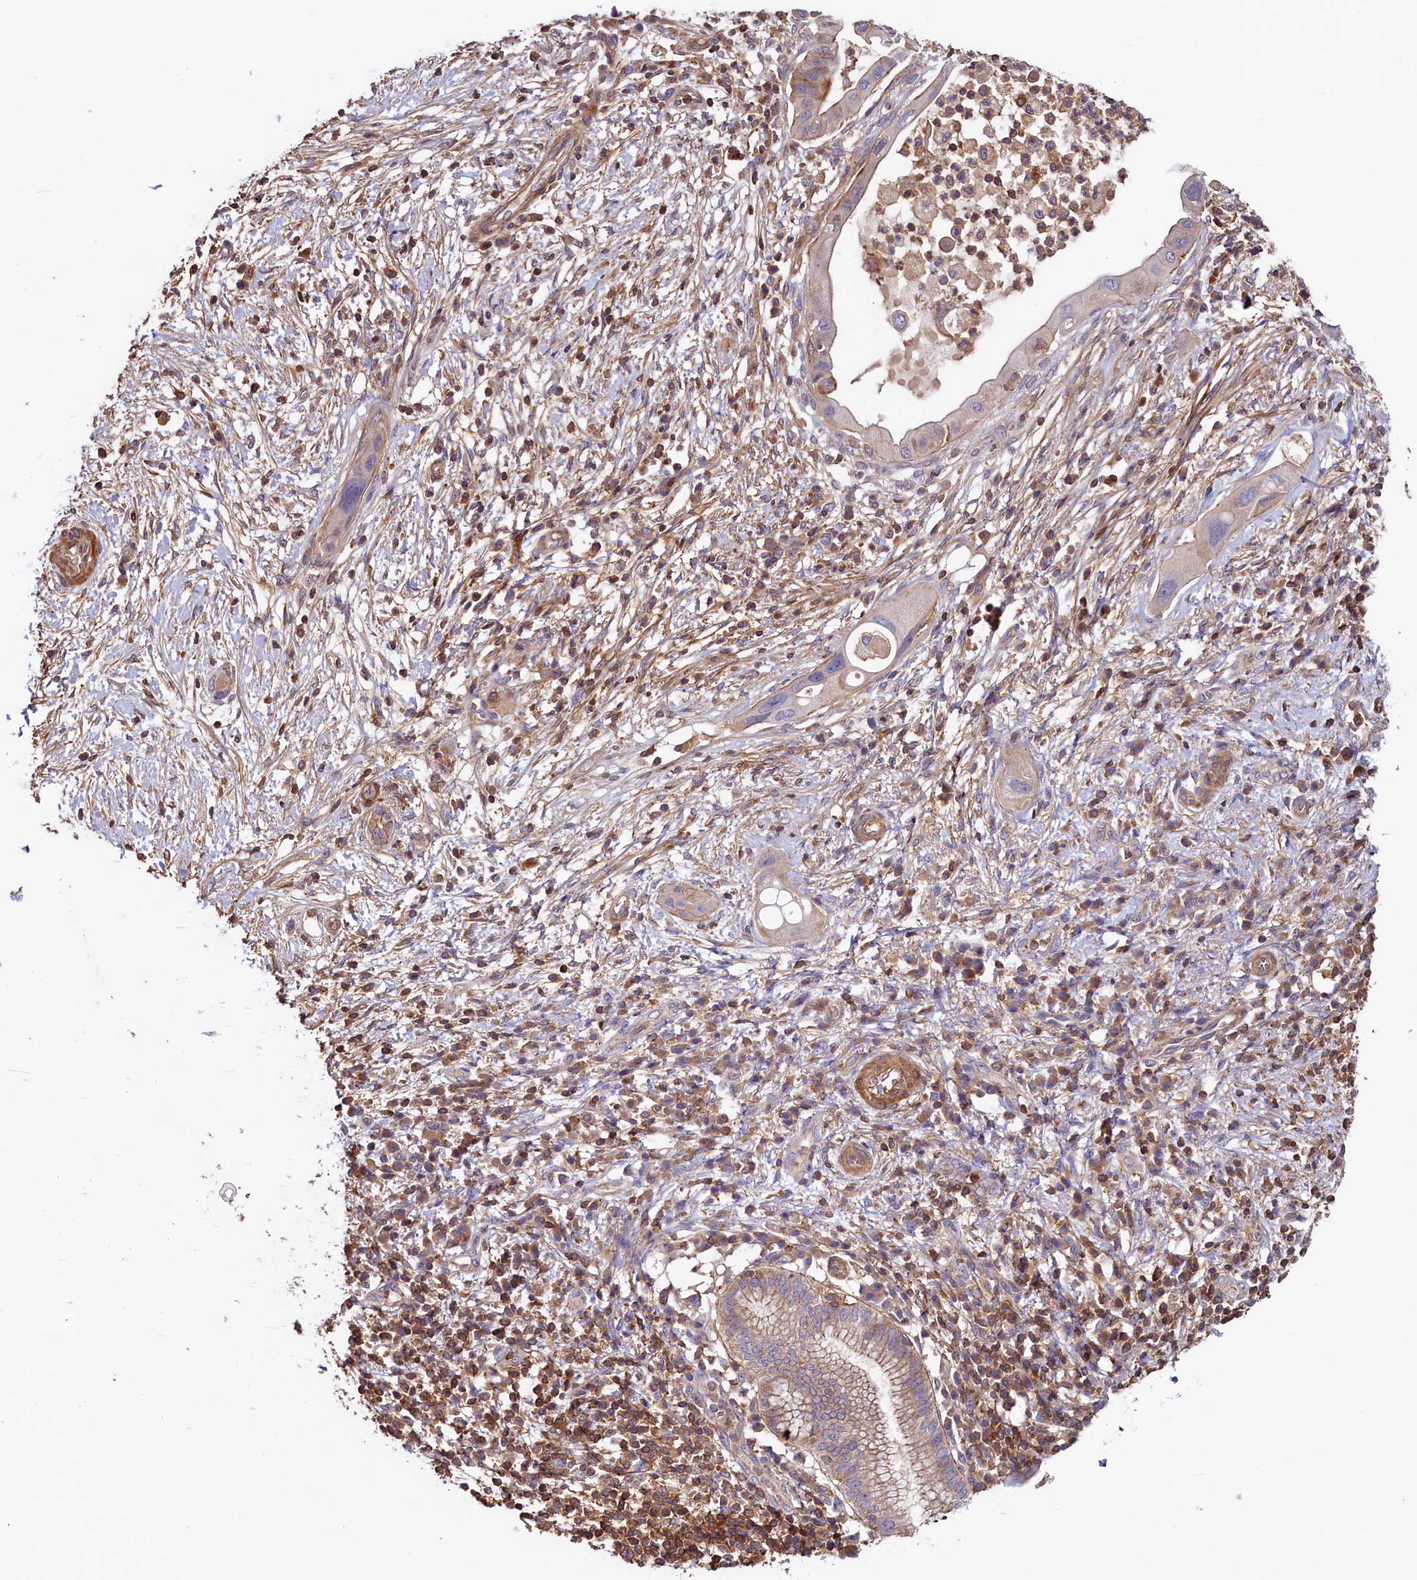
{"staining": {"intensity": "weak", "quantity": "25%-75%", "location": "cytoplasmic/membranous"}, "tissue": "pancreatic cancer", "cell_type": "Tumor cells", "image_type": "cancer", "snomed": [{"axis": "morphology", "description": "Adenocarcinoma, NOS"}, {"axis": "topography", "description": "Pancreas"}], "caption": "Adenocarcinoma (pancreatic) stained for a protein (brown) displays weak cytoplasmic/membranous positive expression in about 25%-75% of tumor cells.", "gene": "DUOXA1", "patient": {"sex": "male", "age": 68}}